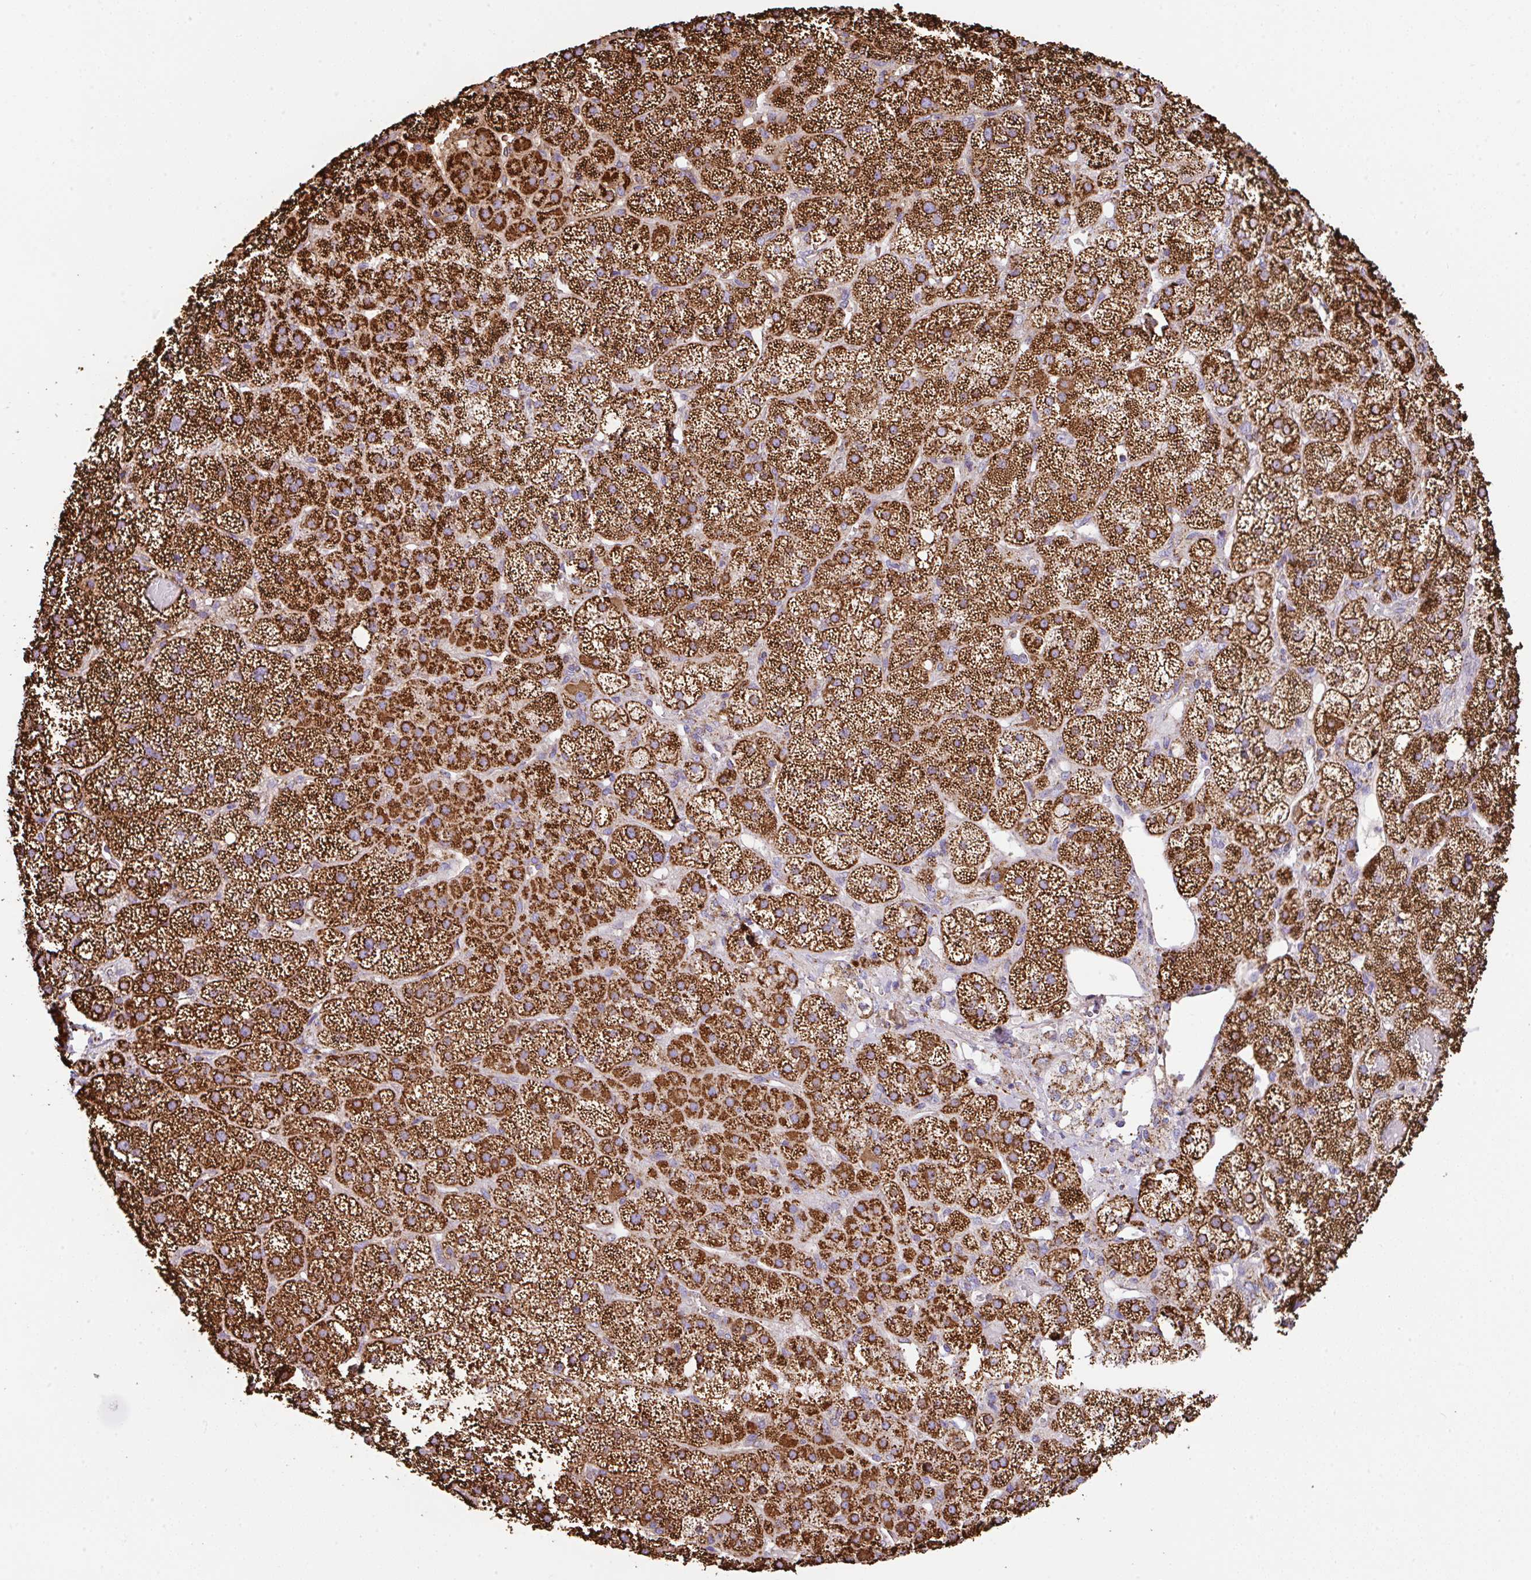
{"staining": {"intensity": "strong", "quantity": ">75%", "location": "cytoplasmic/membranous"}, "tissue": "adrenal gland", "cell_type": "Glandular cells", "image_type": "normal", "snomed": [{"axis": "morphology", "description": "Normal tissue, NOS"}, {"axis": "topography", "description": "Adrenal gland"}], "caption": "The immunohistochemical stain highlights strong cytoplasmic/membranous expression in glandular cells of unremarkable adrenal gland. The staining was performed using DAB (3,3'-diaminobenzidine), with brown indicating positive protein expression. Nuclei are stained blue with hematoxylin.", "gene": "ANKRD33B", "patient": {"sex": "male", "age": 57}}